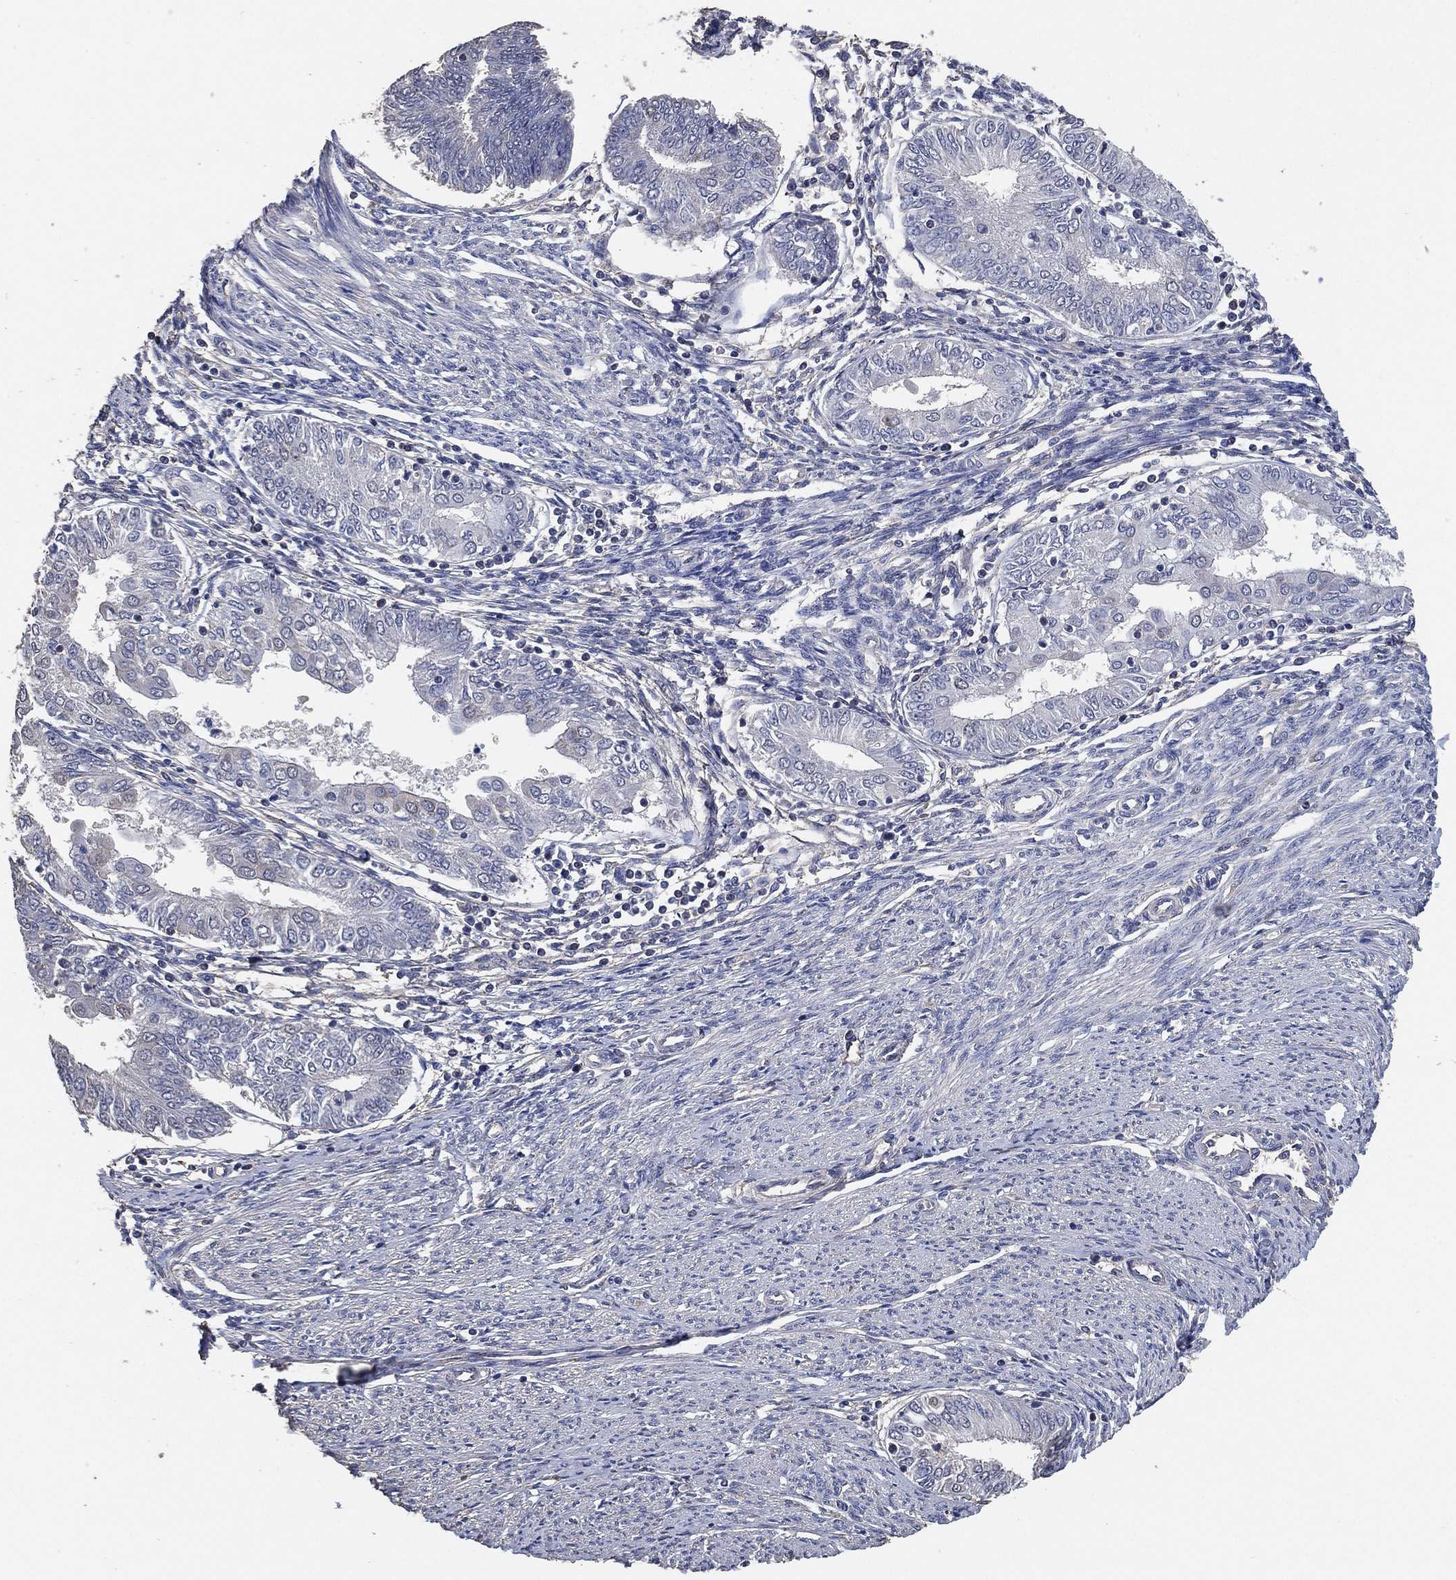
{"staining": {"intensity": "negative", "quantity": "none", "location": "none"}, "tissue": "endometrial cancer", "cell_type": "Tumor cells", "image_type": "cancer", "snomed": [{"axis": "morphology", "description": "Adenocarcinoma, NOS"}, {"axis": "topography", "description": "Endometrium"}], "caption": "Tumor cells show no significant protein expression in endometrial cancer. (Immunohistochemistry, brightfield microscopy, high magnification).", "gene": "KLK5", "patient": {"sex": "female", "age": 68}}